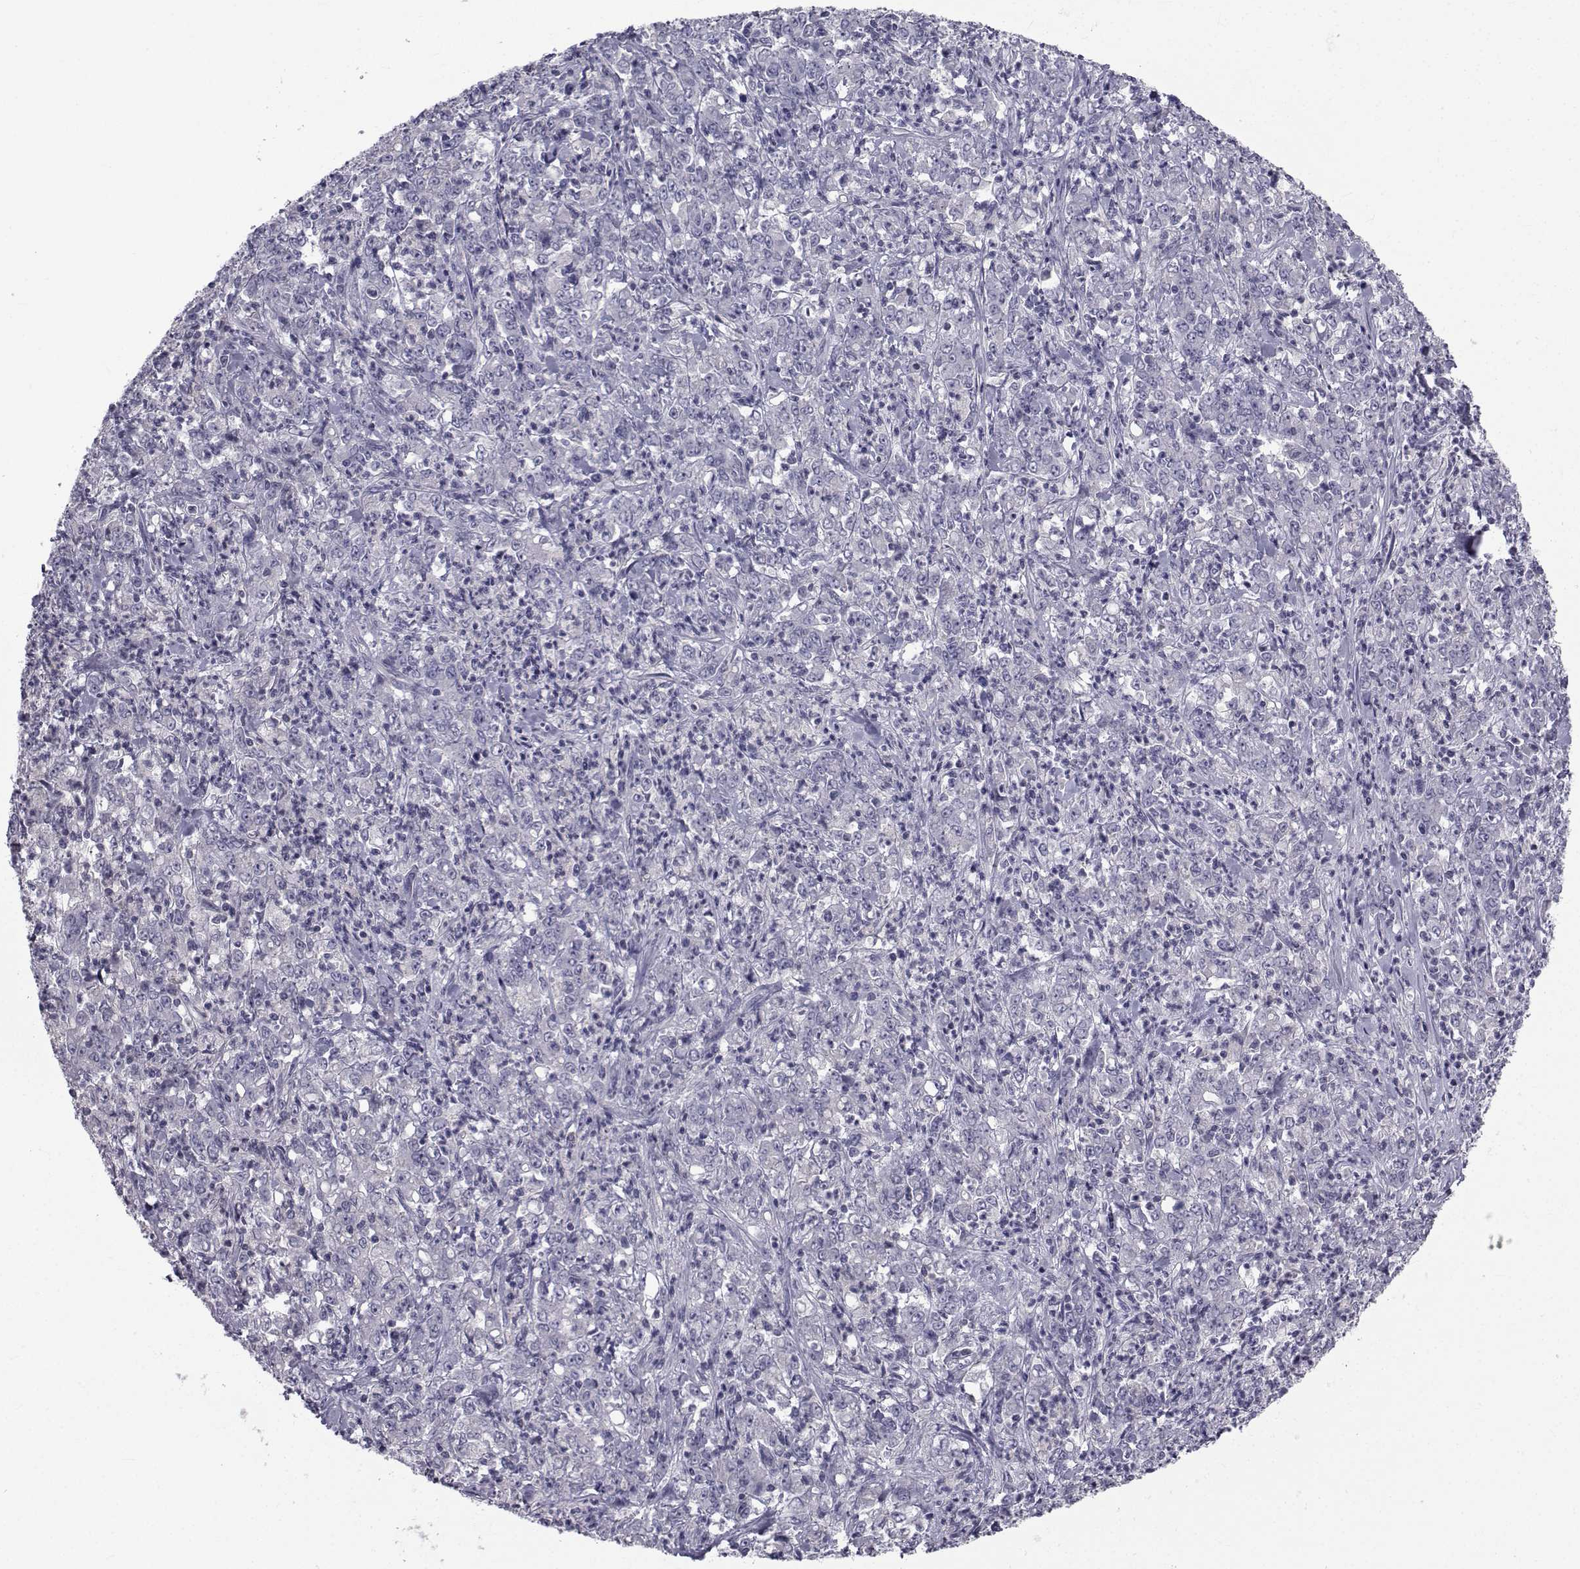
{"staining": {"intensity": "negative", "quantity": "none", "location": "none"}, "tissue": "stomach cancer", "cell_type": "Tumor cells", "image_type": "cancer", "snomed": [{"axis": "morphology", "description": "Adenocarcinoma, NOS"}, {"axis": "topography", "description": "Stomach, lower"}], "caption": "Immunohistochemistry of stomach cancer (adenocarcinoma) exhibits no positivity in tumor cells.", "gene": "FDXR", "patient": {"sex": "female", "age": 71}}